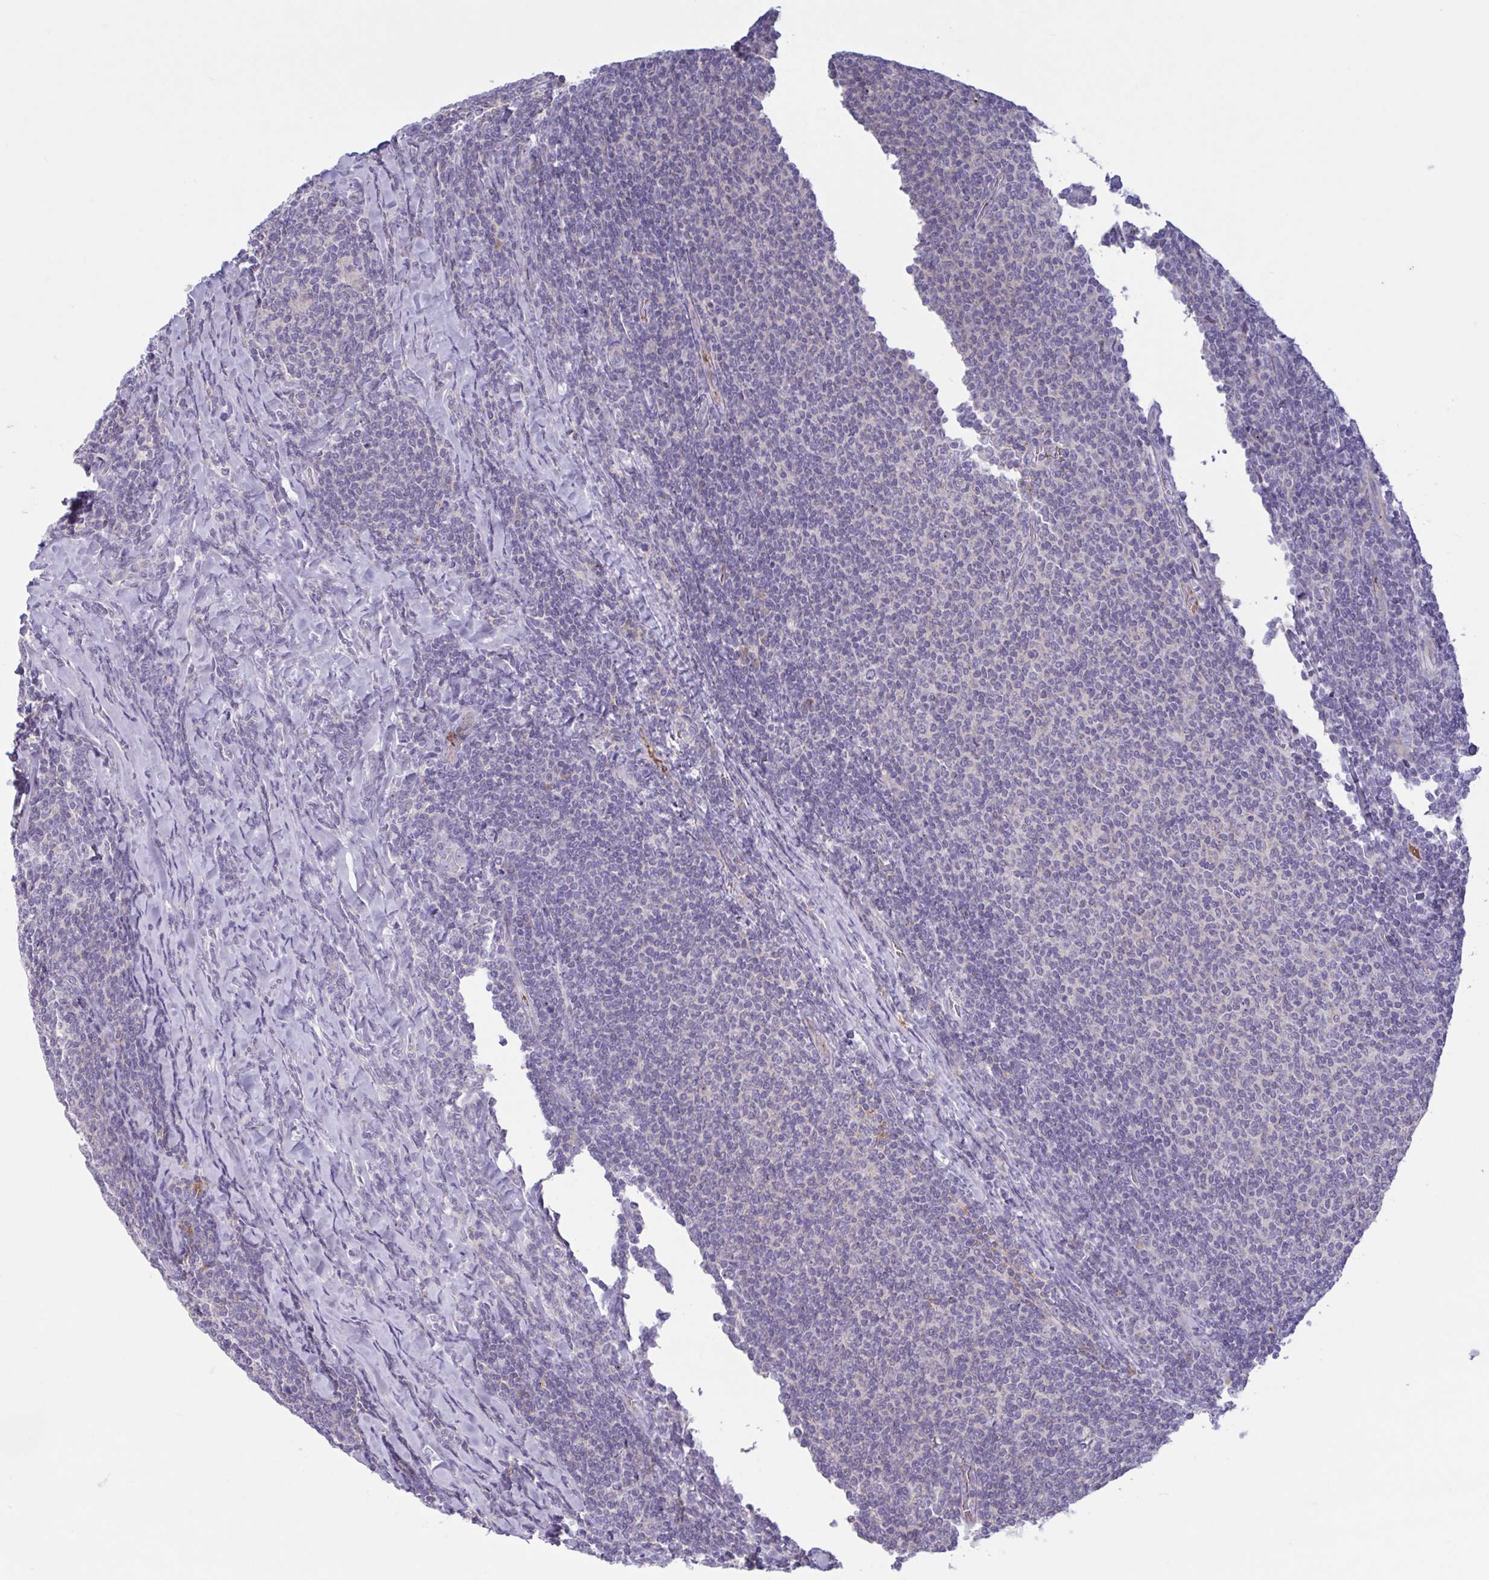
{"staining": {"intensity": "negative", "quantity": "none", "location": "none"}, "tissue": "lymphoma", "cell_type": "Tumor cells", "image_type": "cancer", "snomed": [{"axis": "morphology", "description": "Malignant lymphoma, non-Hodgkin's type, Low grade"}, {"axis": "topography", "description": "Lymph node"}], "caption": "An immunohistochemistry image of low-grade malignant lymphoma, non-Hodgkin's type is shown. There is no staining in tumor cells of low-grade malignant lymphoma, non-Hodgkin's type. The staining is performed using DAB brown chromogen with nuclei counter-stained in using hematoxylin.", "gene": "IL1R1", "patient": {"sex": "male", "age": 52}}